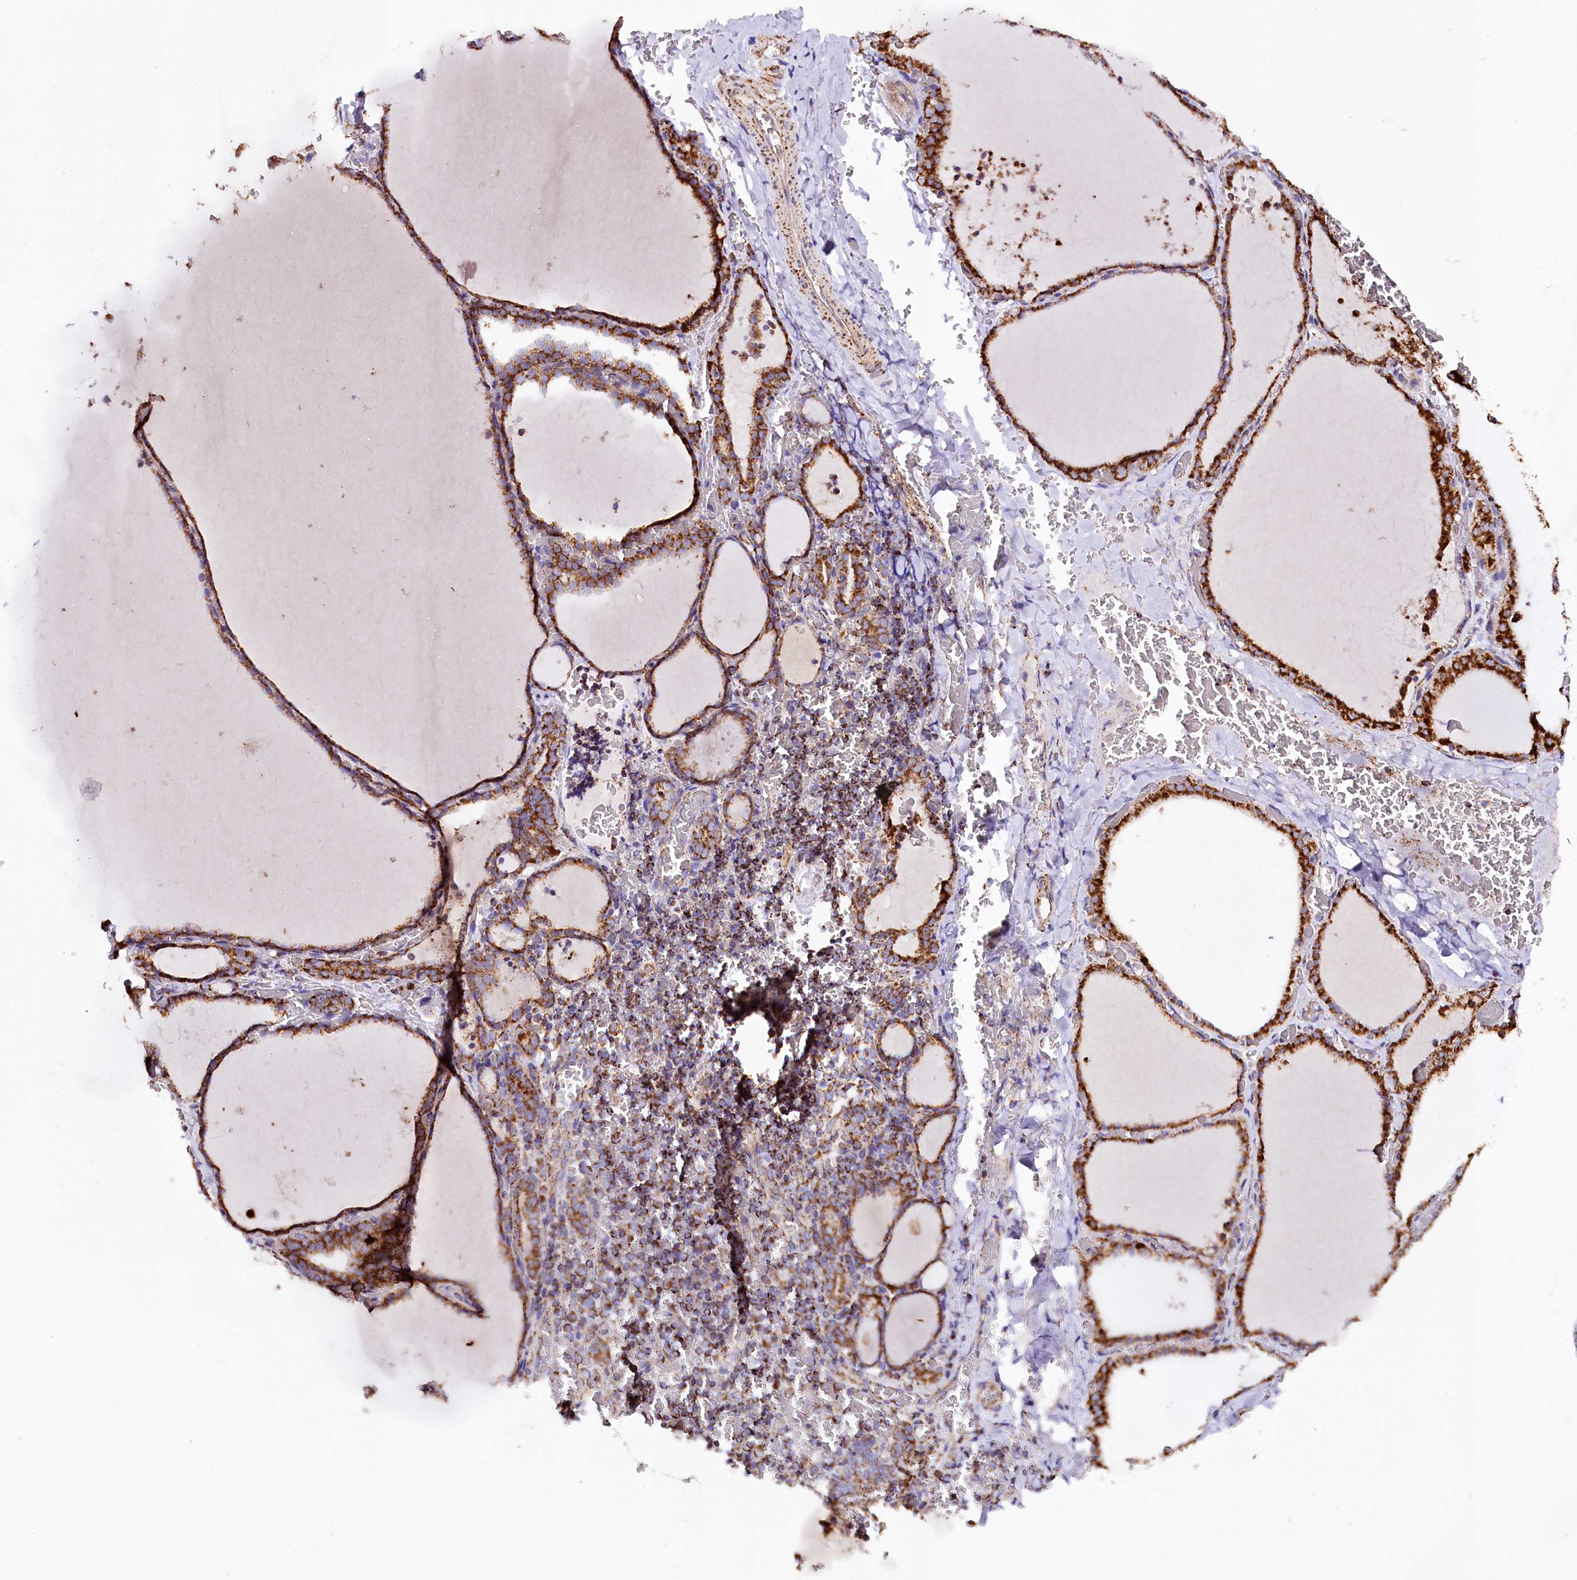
{"staining": {"intensity": "strong", "quantity": ">75%", "location": "cytoplasmic/membranous"}, "tissue": "thyroid gland", "cell_type": "Glandular cells", "image_type": "normal", "snomed": [{"axis": "morphology", "description": "Normal tissue, NOS"}, {"axis": "topography", "description": "Thyroid gland"}], "caption": "IHC micrograph of normal thyroid gland stained for a protein (brown), which shows high levels of strong cytoplasmic/membranous staining in about >75% of glandular cells.", "gene": "APLP2", "patient": {"sex": "female", "age": 39}}